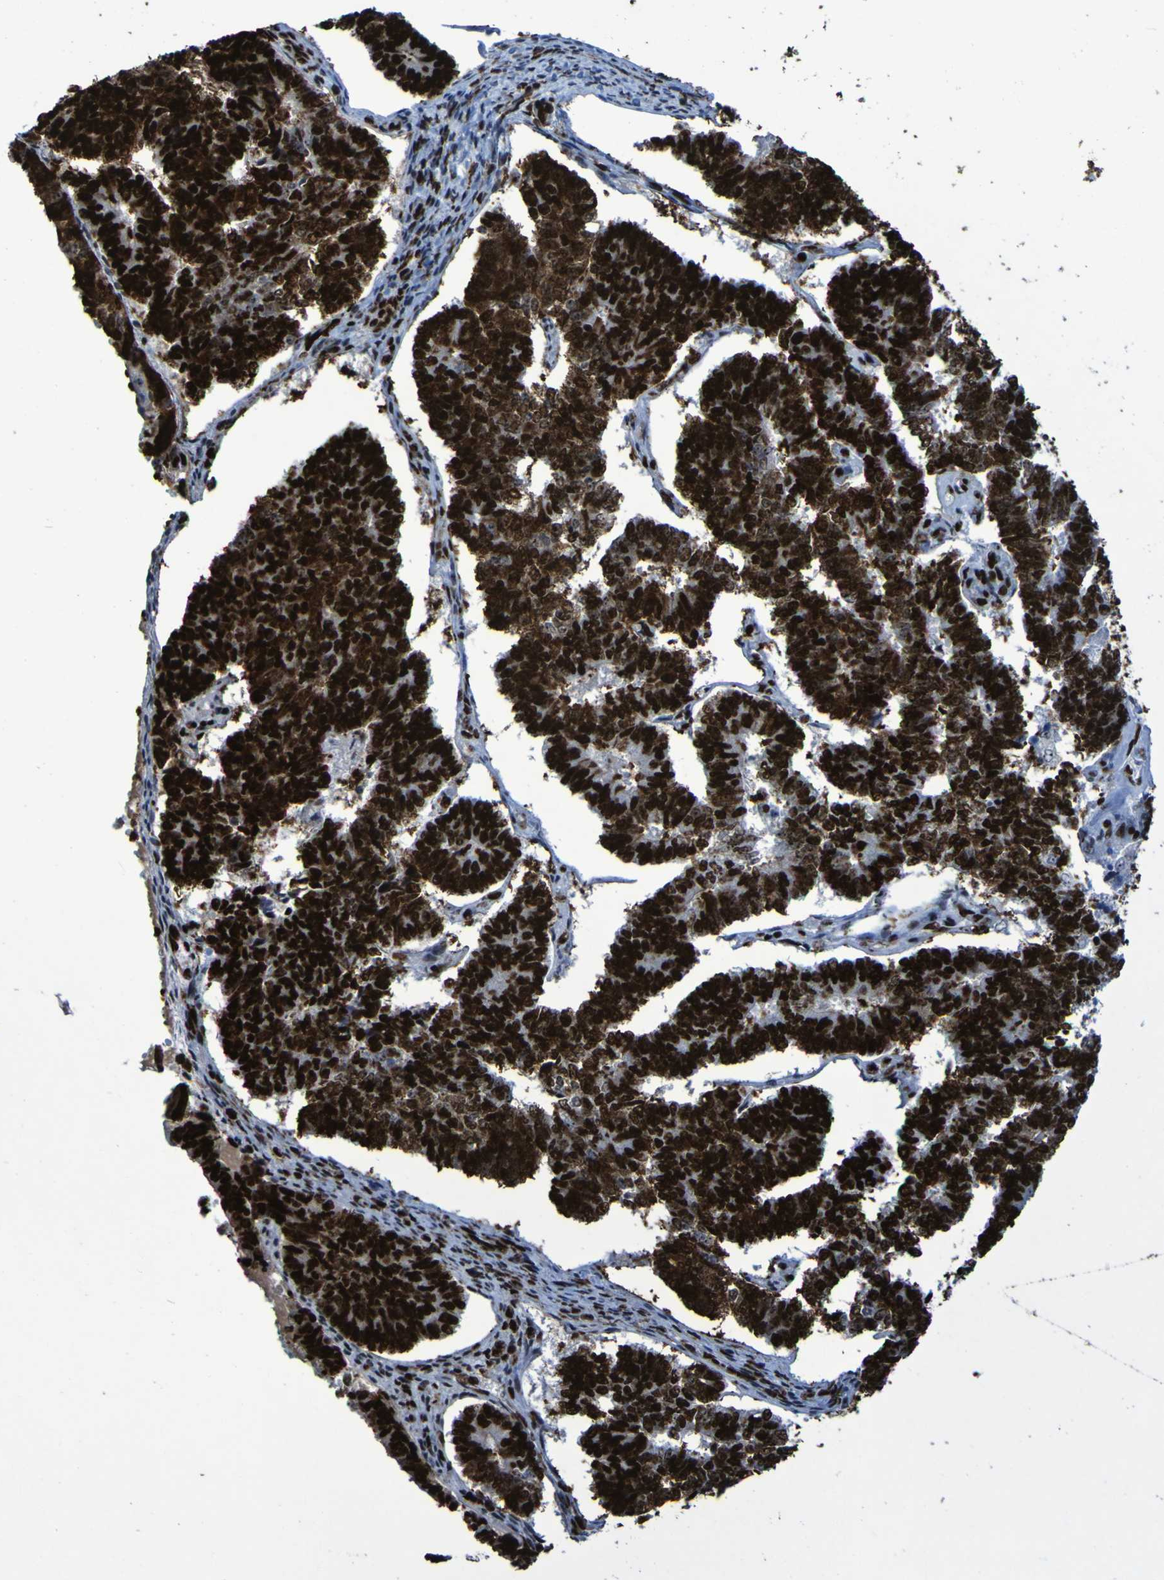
{"staining": {"intensity": "strong", "quantity": ">75%", "location": "cytoplasmic/membranous,nuclear"}, "tissue": "endometrial cancer", "cell_type": "Tumor cells", "image_type": "cancer", "snomed": [{"axis": "morphology", "description": "Adenocarcinoma, NOS"}, {"axis": "topography", "description": "Endometrium"}], "caption": "A photomicrograph of endometrial cancer stained for a protein exhibits strong cytoplasmic/membranous and nuclear brown staining in tumor cells.", "gene": "NPM1", "patient": {"sex": "female", "age": 70}}